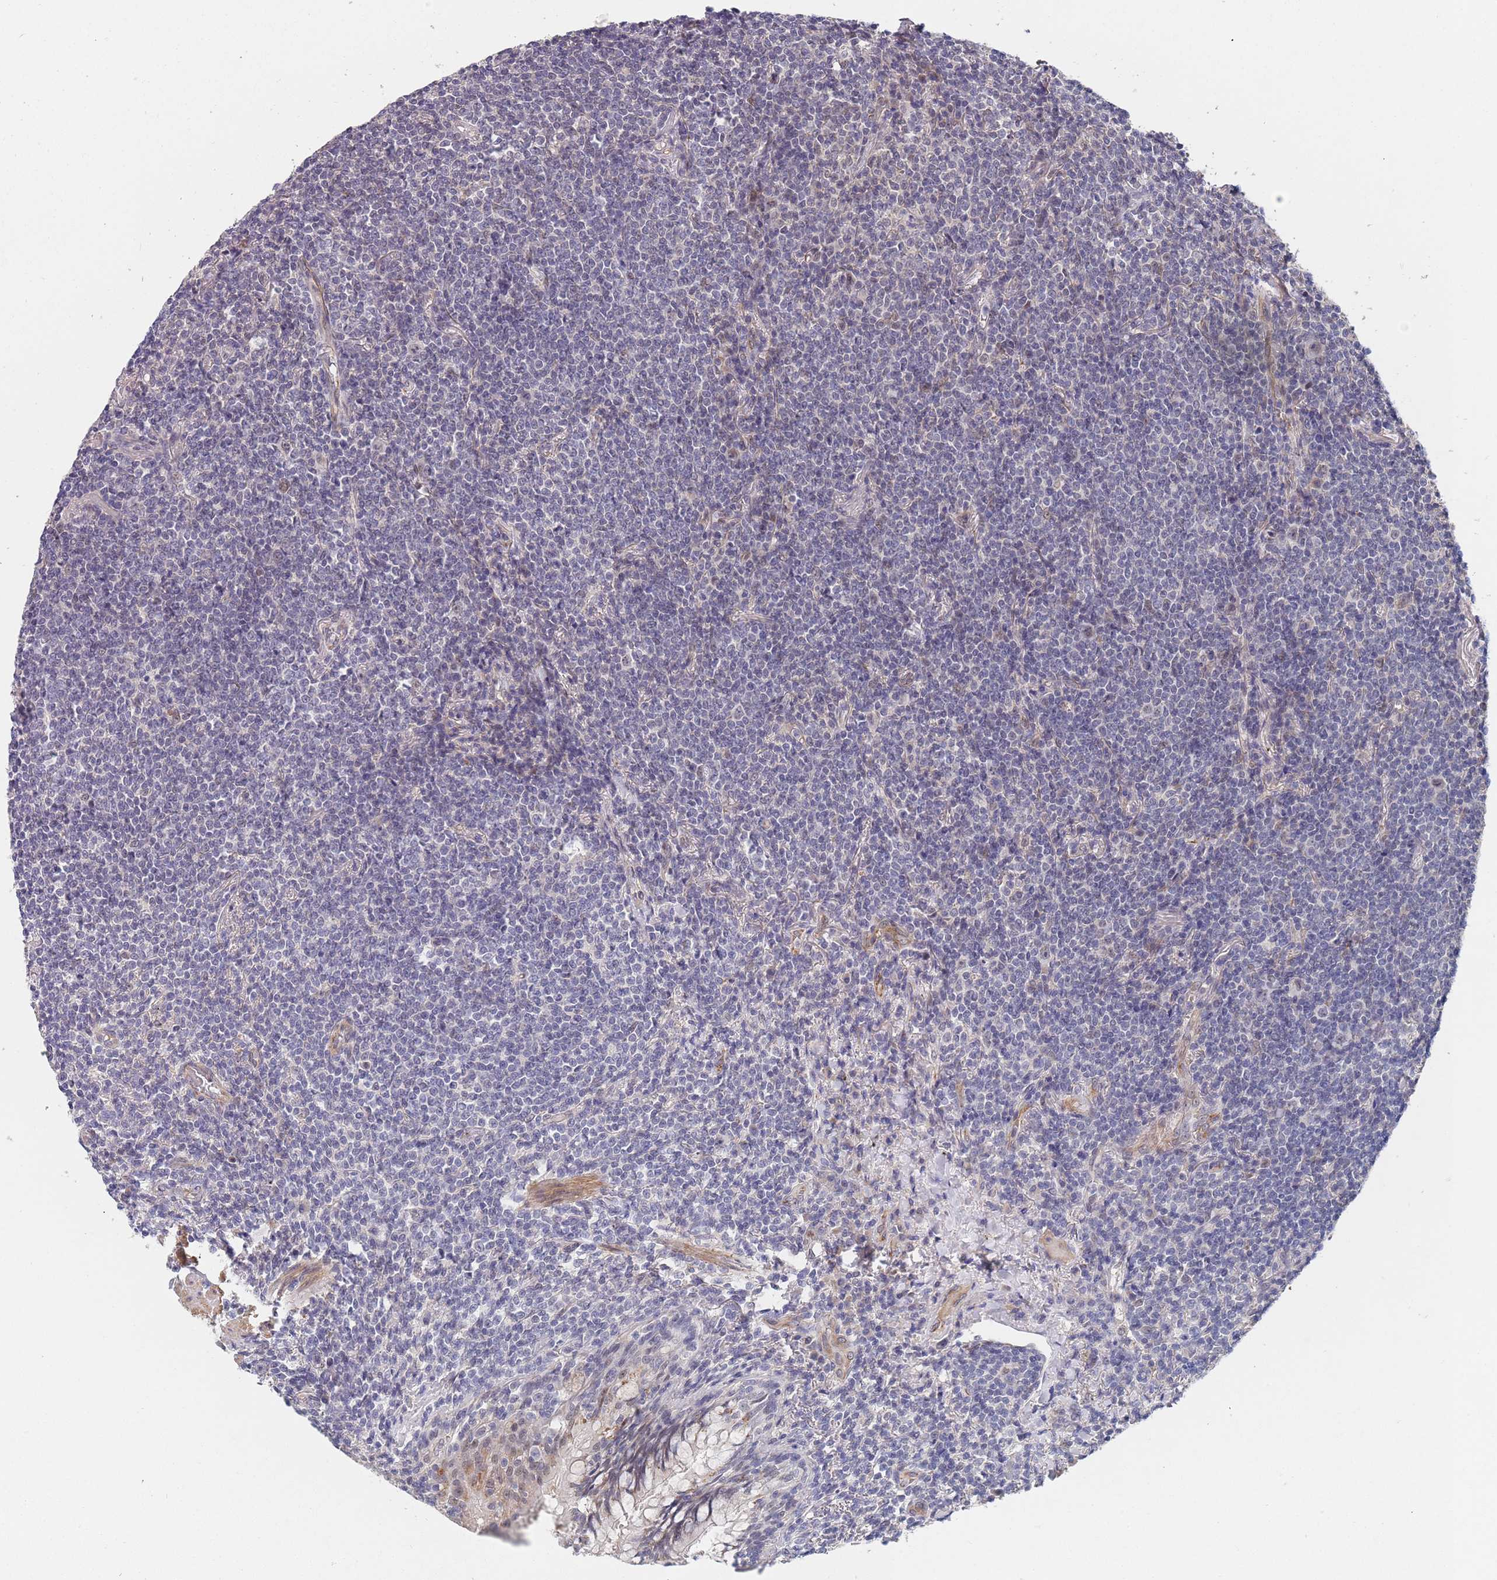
{"staining": {"intensity": "negative", "quantity": "none", "location": "none"}, "tissue": "lymphoma", "cell_type": "Tumor cells", "image_type": "cancer", "snomed": [{"axis": "morphology", "description": "Malignant lymphoma, non-Hodgkin's type, Low grade"}, {"axis": "topography", "description": "Lung"}], "caption": "Immunohistochemistry (IHC) of lymphoma demonstrates no expression in tumor cells. (DAB (3,3'-diaminobenzidine) immunohistochemistry (IHC) visualized using brightfield microscopy, high magnification).", "gene": "B4GALT4", "patient": {"sex": "female", "age": 71}}